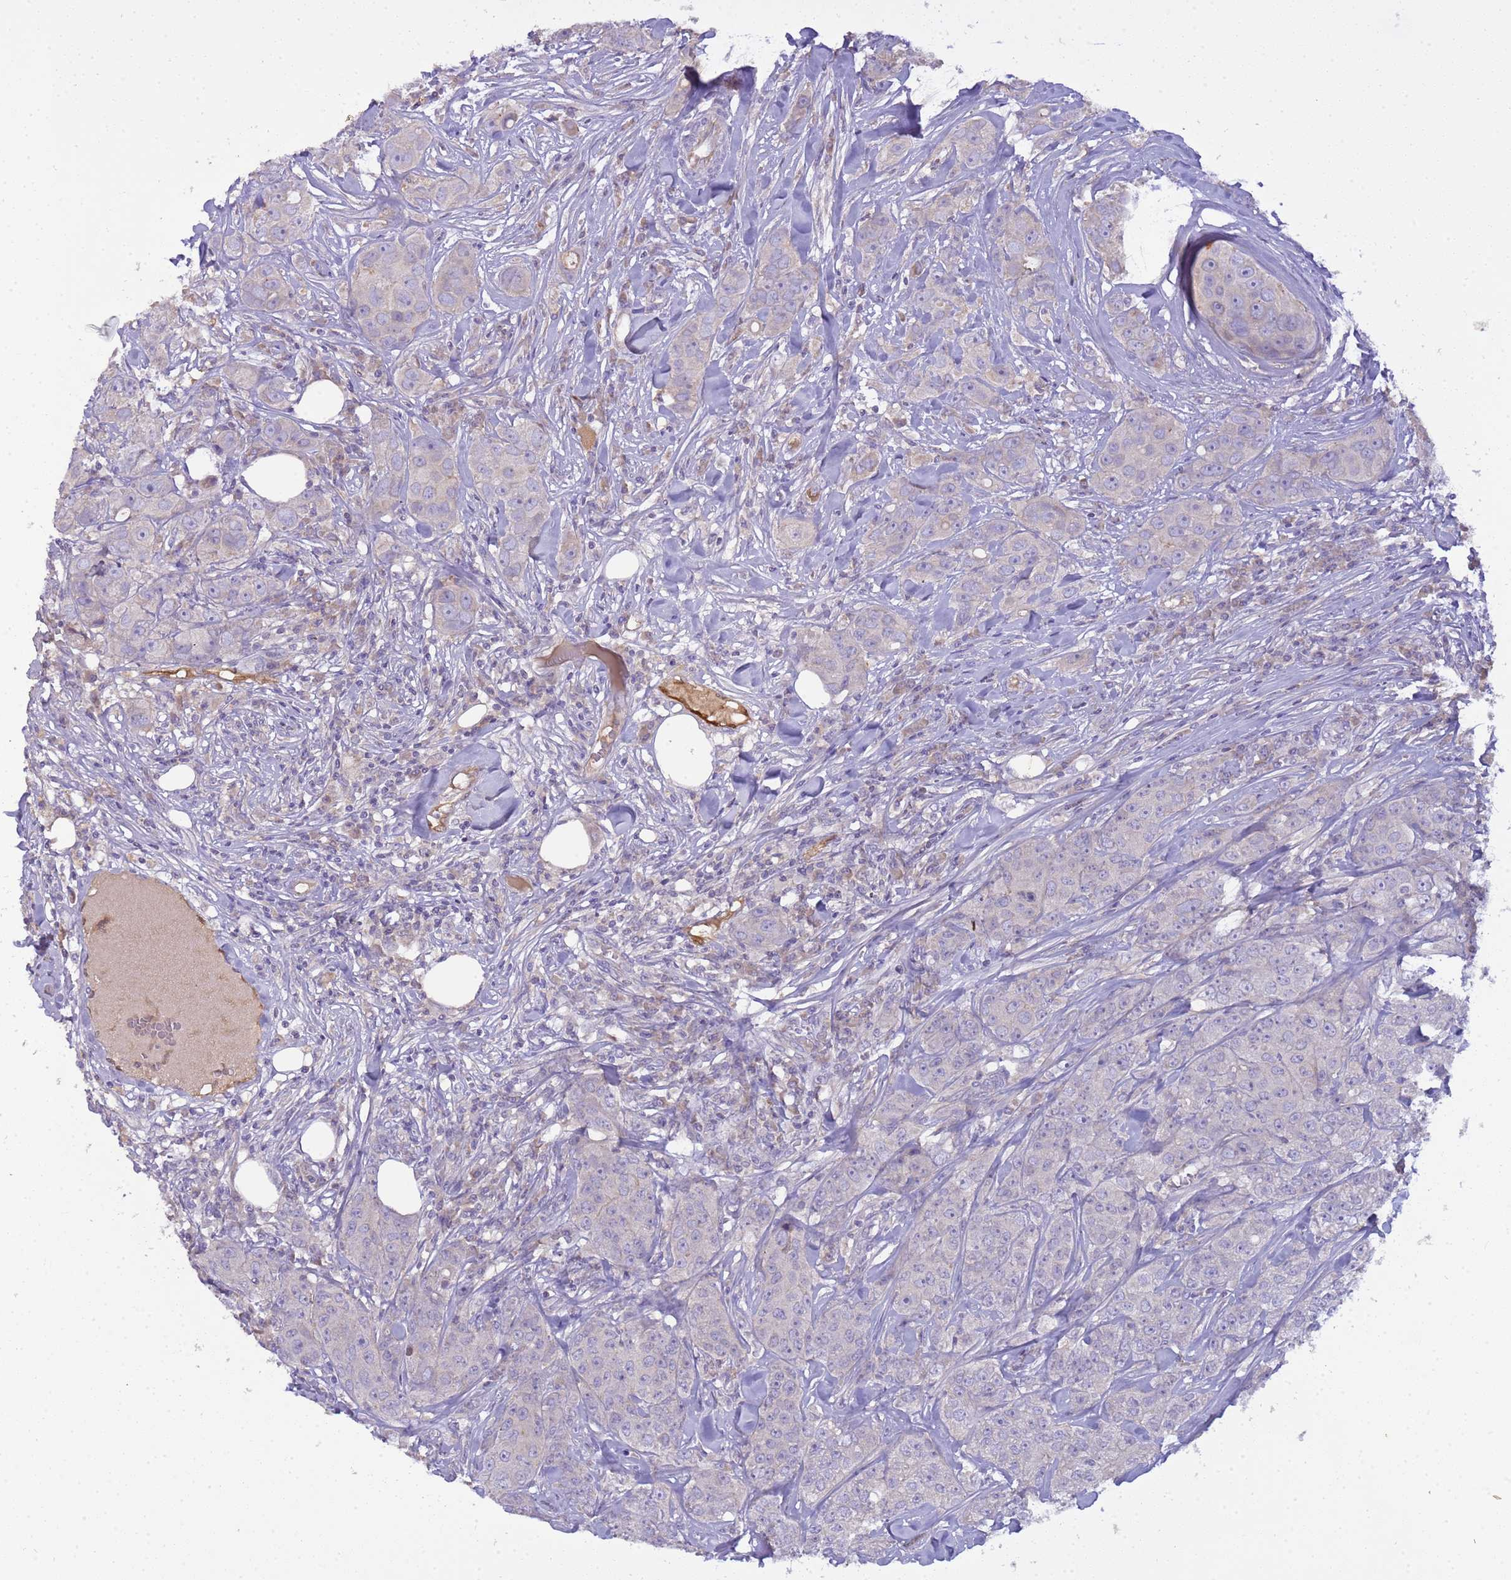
{"staining": {"intensity": "negative", "quantity": "none", "location": "none"}, "tissue": "breast cancer", "cell_type": "Tumor cells", "image_type": "cancer", "snomed": [{"axis": "morphology", "description": "Duct carcinoma"}, {"axis": "topography", "description": "Breast"}], "caption": "Immunohistochemical staining of breast infiltrating ductal carcinoma exhibits no significant staining in tumor cells.", "gene": "PLCXD3", "patient": {"sex": "female", "age": 43}}